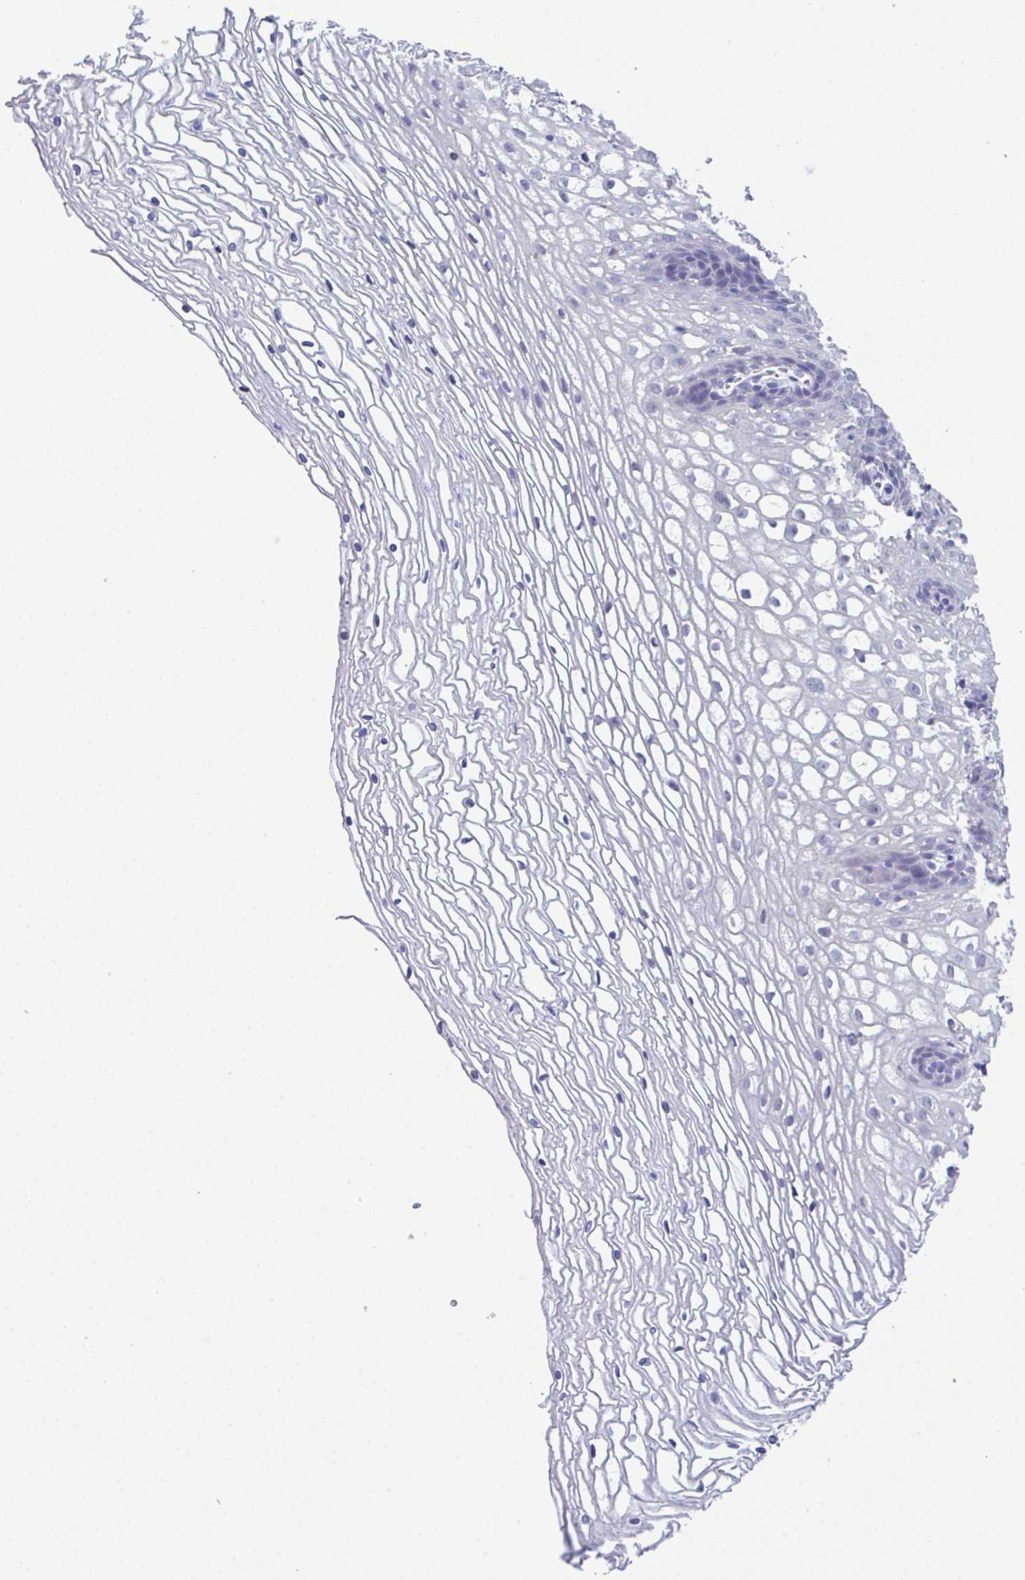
{"staining": {"intensity": "negative", "quantity": "none", "location": "none"}, "tissue": "cervix", "cell_type": "Glandular cells", "image_type": "normal", "snomed": [{"axis": "morphology", "description": "Normal tissue, NOS"}, {"axis": "topography", "description": "Cervix"}], "caption": "This is an immunohistochemistry (IHC) histopathology image of normal cervix. There is no positivity in glandular cells.", "gene": "HOXB4", "patient": {"sex": "female", "age": 36}}